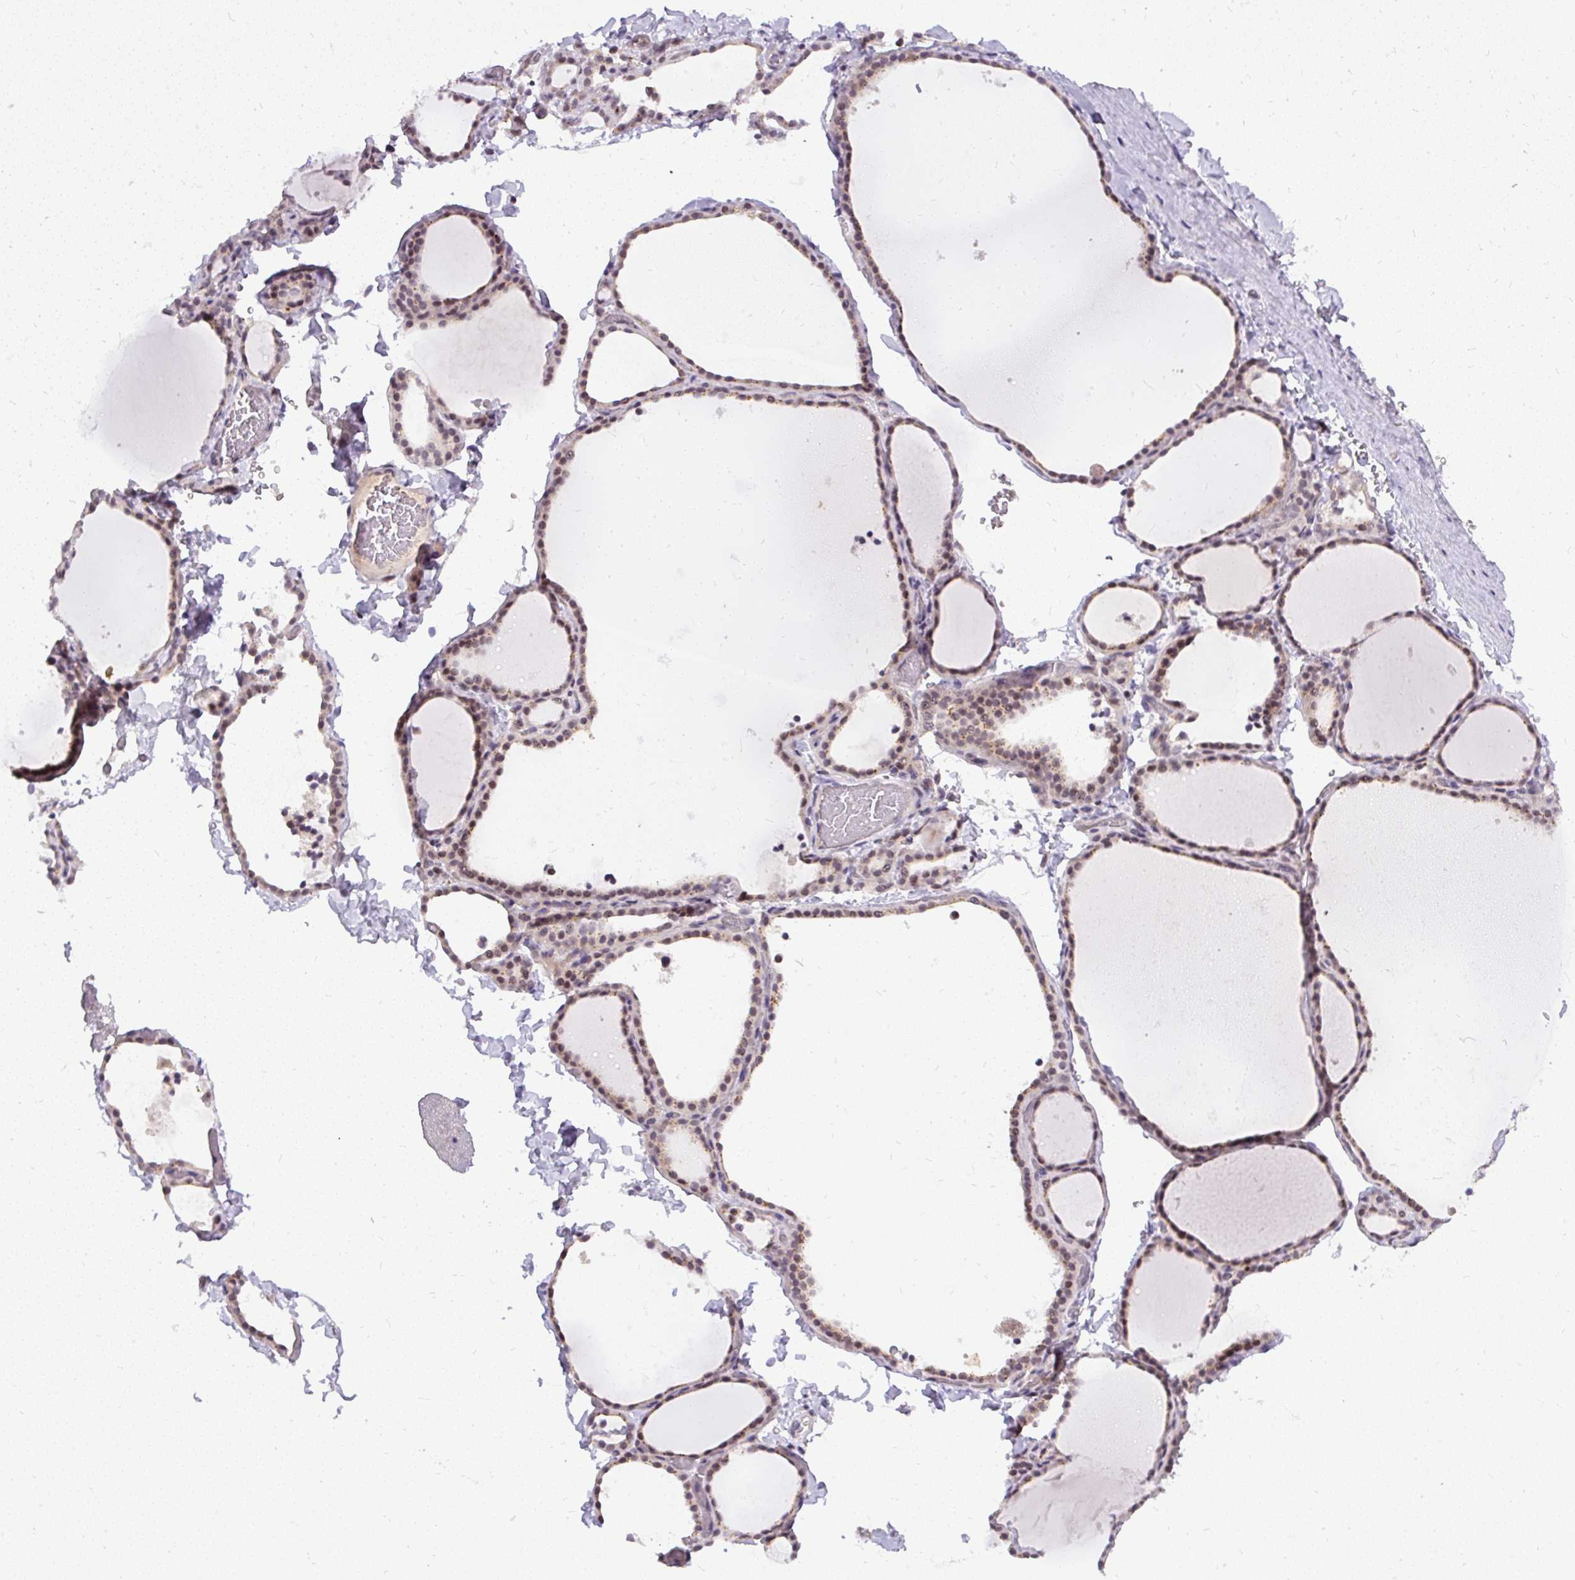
{"staining": {"intensity": "weak", "quantity": "25%-75%", "location": "nuclear"}, "tissue": "thyroid gland", "cell_type": "Glandular cells", "image_type": "normal", "snomed": [{"axis": "morphology", "description": "Normal tissue, NOS"}, {"axis": "topography", "description": "Thyroid gland"}], "caption": "High-power microscopy captured an immunohistochemistry photomicrograph of benign thyroid gland, revealing weak nuclear expression in approximately 25%-75% of glandular cells.", "gene": "FAM117B", "patient": {"sex": "female", "age": 22}}